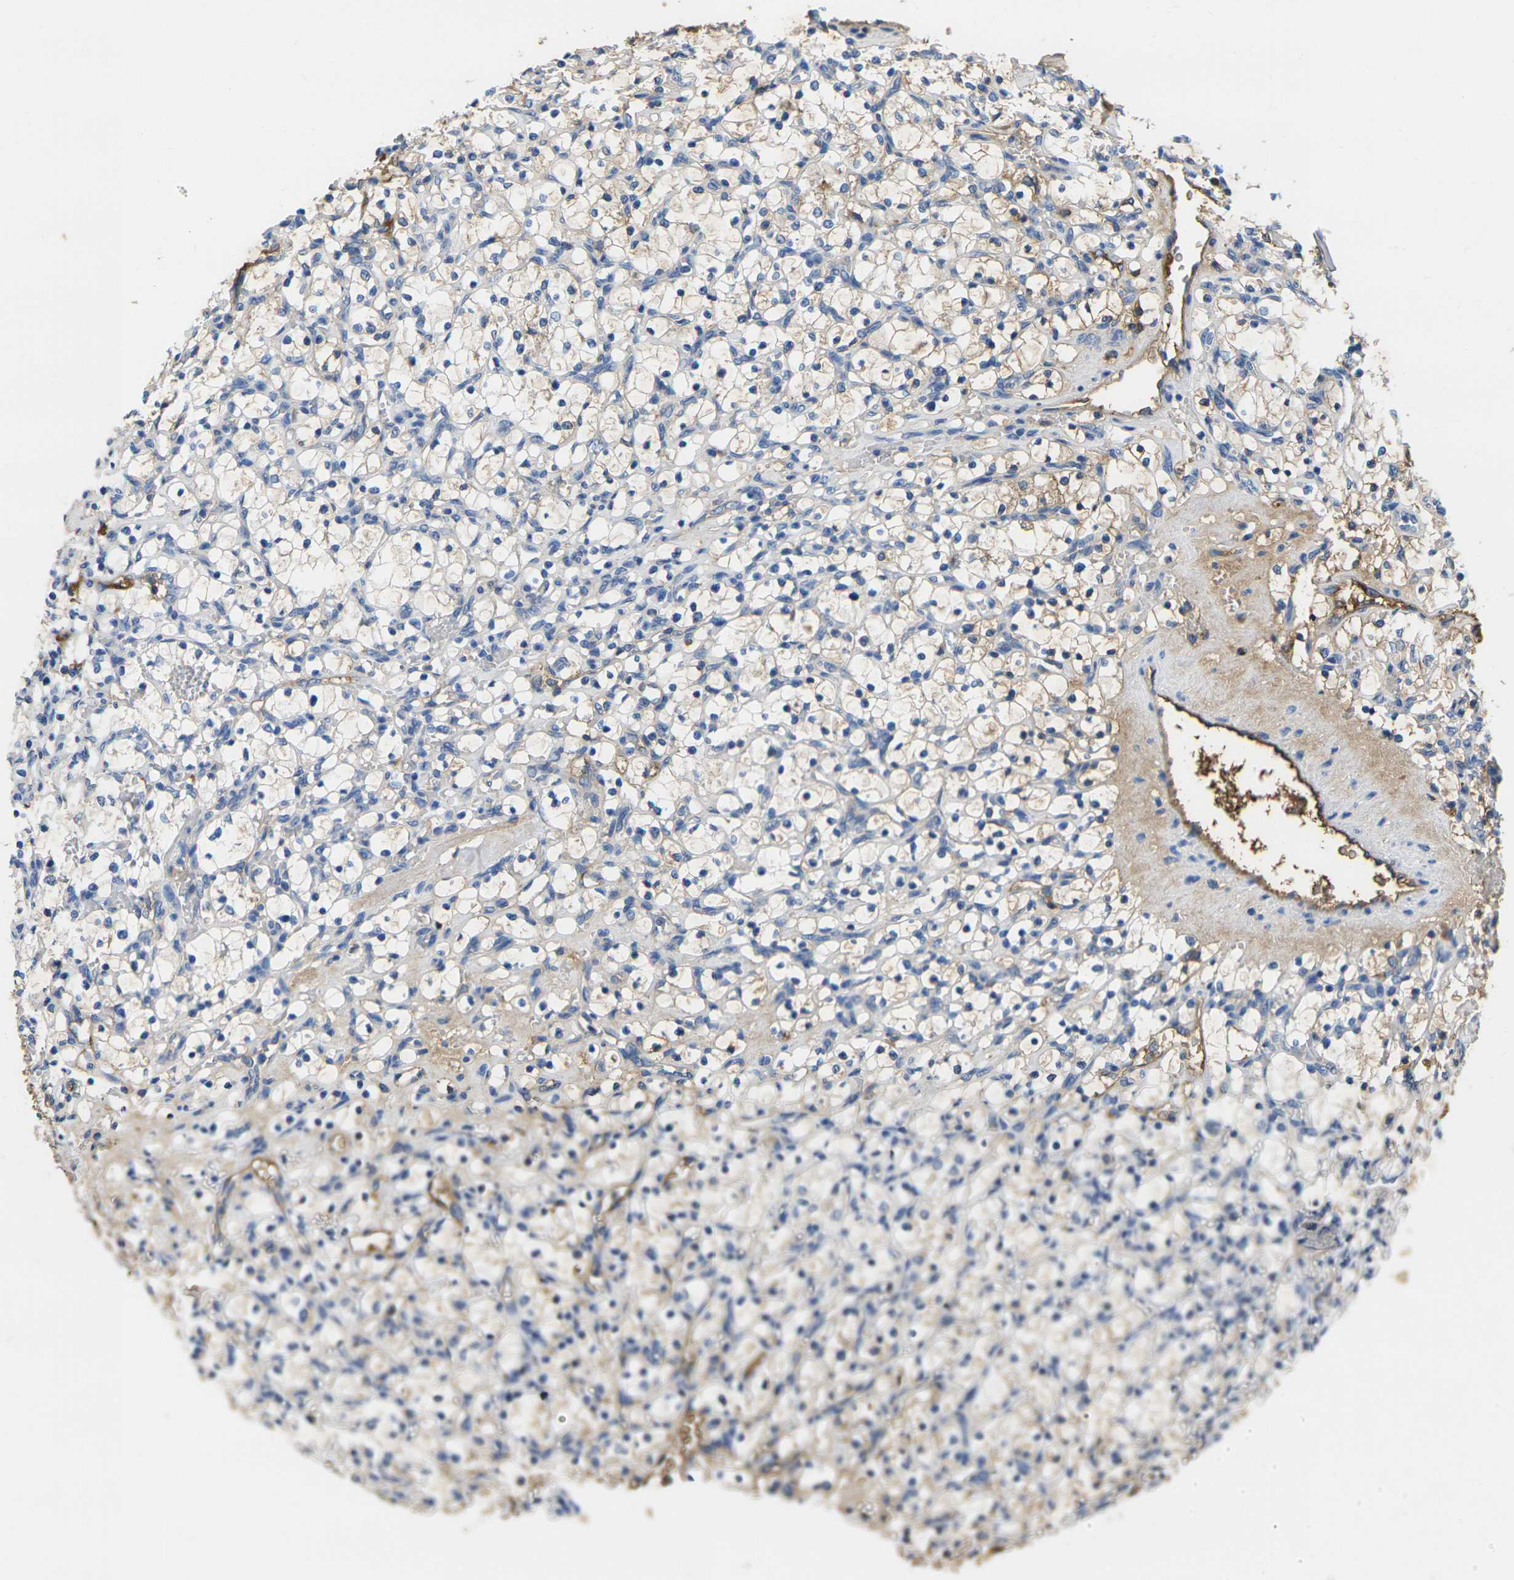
{"staining": {"intensity": "moderate", "quantity": "25%-75%", "location": "cytoplasmic/membranous"}, "tissue": "renal cancer", "cell_type": "Tumor cells", "image_type": "cancer", "snomed": [{"axis": "morphology", "description": "Adenocarcinoma, NOS"}, {"axis": "topography", "description": "Kidney"}], "caption": "A micrograph of renal adenocarcinoma stained for a protein reveals moderate cytoplasmic/membranous brown staining in tumor cells.", "gene": "GREM2", "patient": {"sex": "female", "age": 69}}